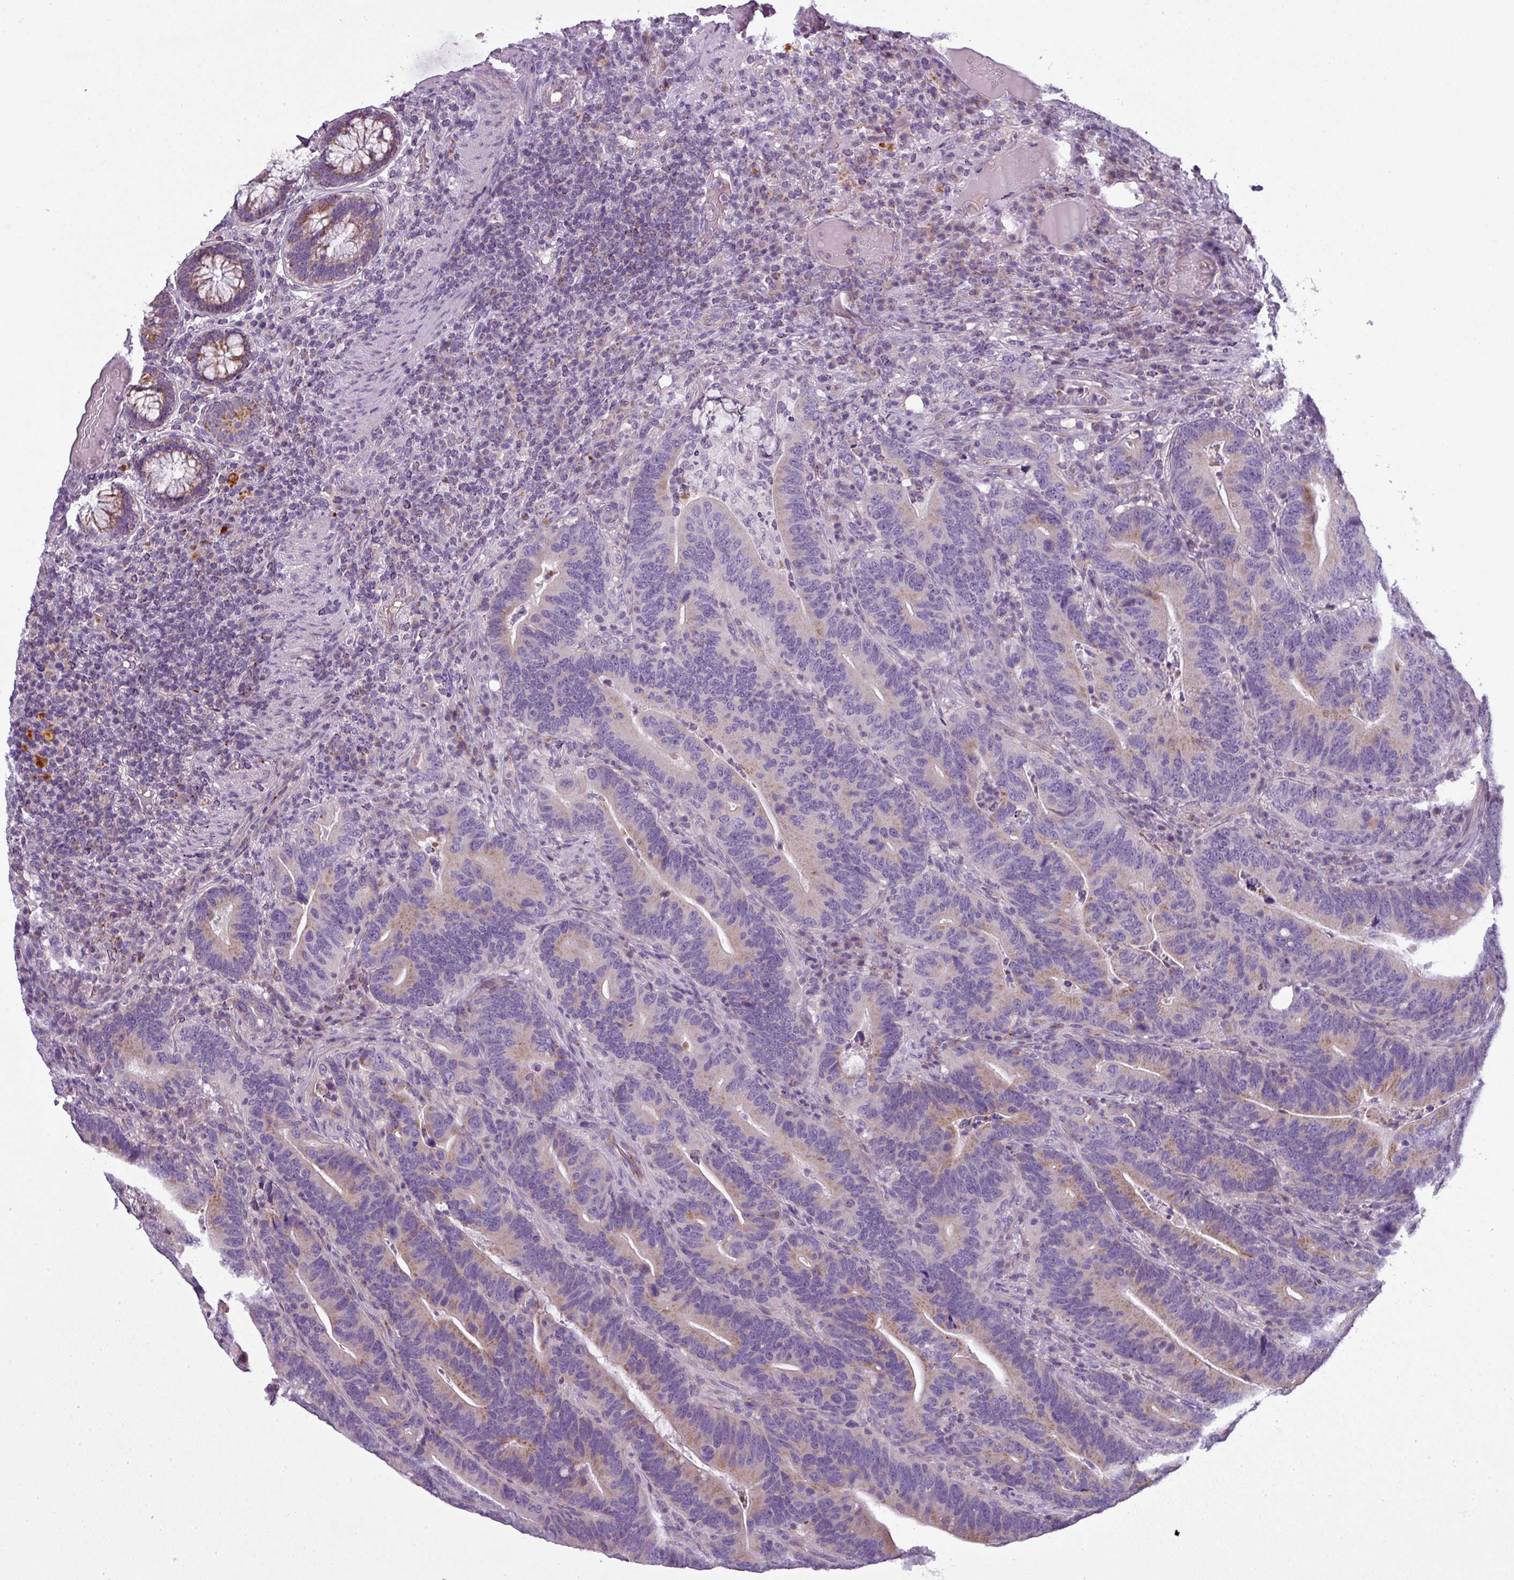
{"staining": {"intensity": "weak", "quantity": "25%-75%", "location": "cytoplasmic/membranous"}, "tissue": "colorectal cancer", "cell_type": "Tumor cells", "image_type": "cancer", "snomed": [{"axis": "morphology", "description": "Adenocarcinoma, NOS"}, {"axis": "topography", "description": "Colon"}], "caption": "Immunohistochemical staining of human colorectal adenocarcinoma shows weak cytoplasmic/membranous protein expression in about 25%-75% of tumor cells.", "gene": "PNMA6A", "patient": {"sex": "female", "age": 66}}